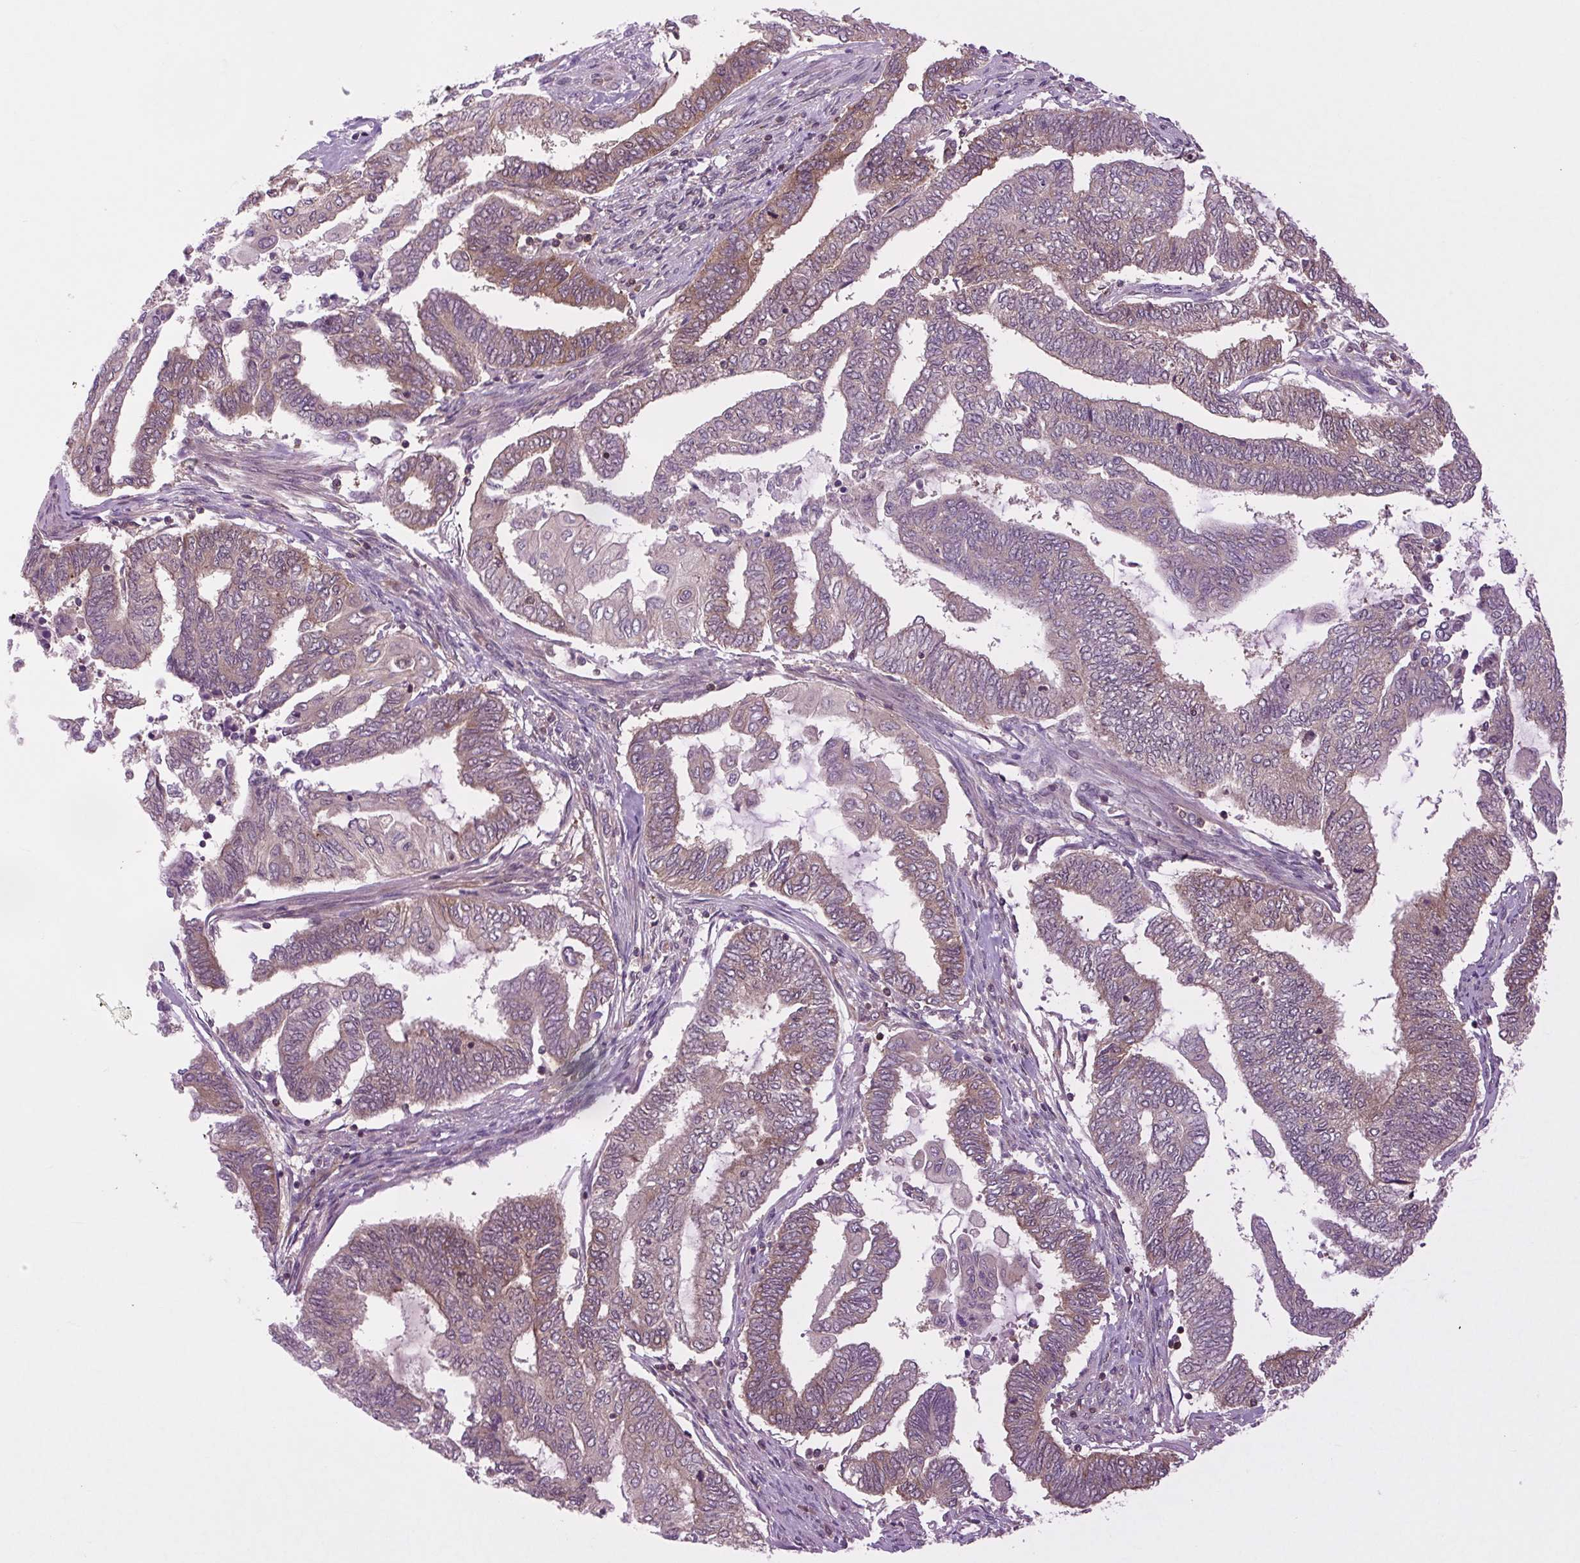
{"staining": {"intensity": "moderate", "quantity": "25%-75%", "location": "cytoplasmic/membranous"}, "tissue": "endometrial cancer", "cell_type": "Tumor cells", "image_type": "cancer", "snomed": [{"axis": "morphology", "description": "Adenocarcinoma, NOS"}, {"axis": "topography", "description": "Uterus"}, {"axis": "topography", "description": "Endometrium"}], "caption": "Immunohistochemistry histopathology image of neoplastic tissue: adenocarcinoma (endometrial) stained using immunohistochemistry (IHC) displays medium levels of moderate protein expression localized specifically in the cytoplasmic/membranous of tumor cells, appearing as a cytoplasmic/membranous brown color.", "gene": "PLCG1", "patient": {"sex": "female", "age": 70}}